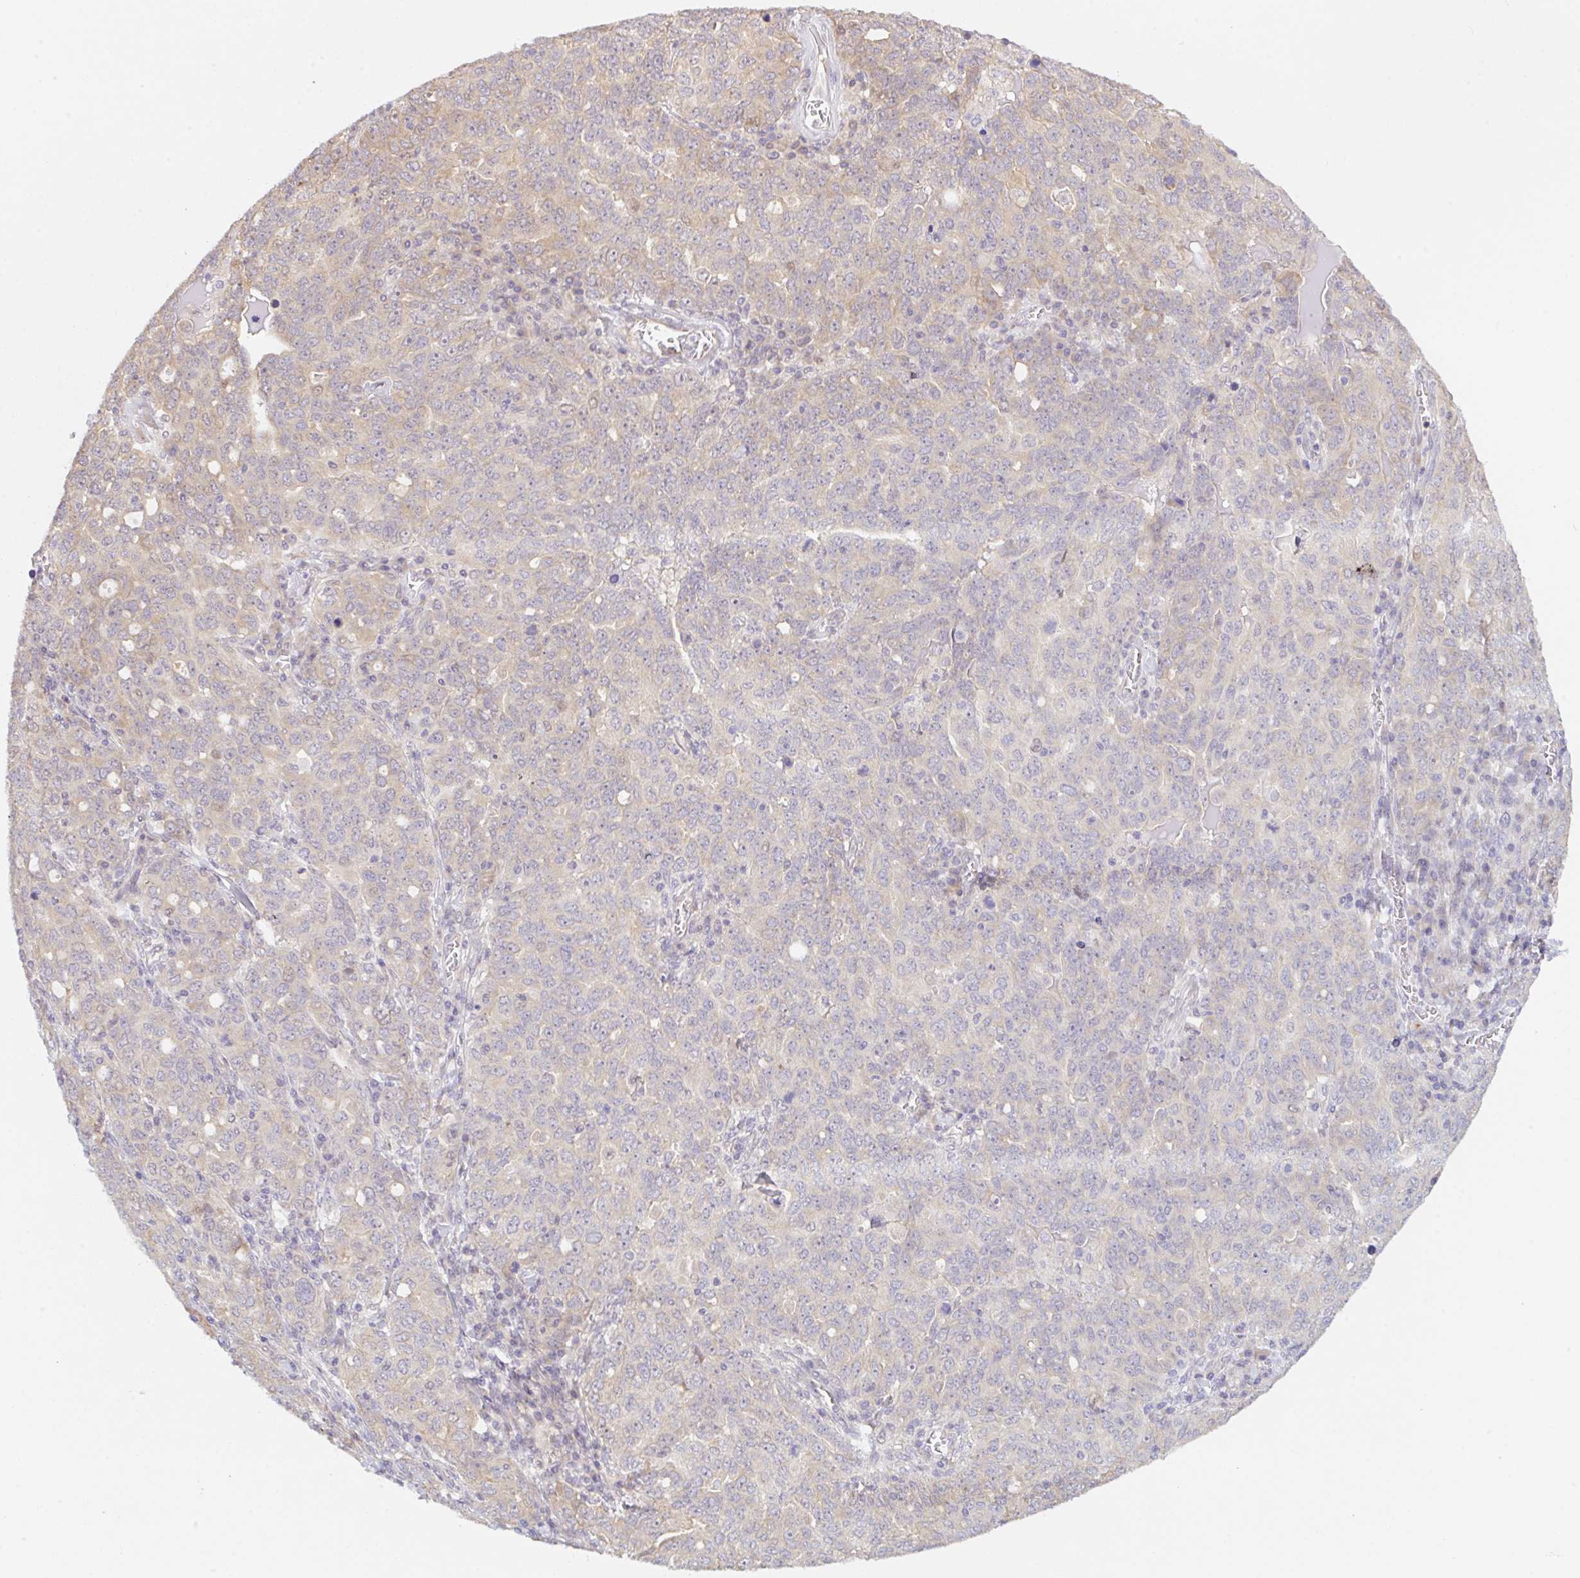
{"staining": {"intensity": "weak", "quantity": "<25%", "location": "cytoplasmic/membranous"}, "tissue": "ovarian cancer", "cell_type": "Tumor cells", "image_type": "cancer", "snomed": [{"axis": "morphology", "description": "Carcinoma, endometroid"}, {"axis": "topography", "description": "Ovary"}], "caption": "Immunohistochemistry (IHC) histopathology image of neoplastic tissue: human ovarian cancer (endometroid carcinoma) stained with DAB demonstrates no significant protein expression in tumor cells.", "gene": "TBPL2", "patient": {"sex": "female", "age": 62}}